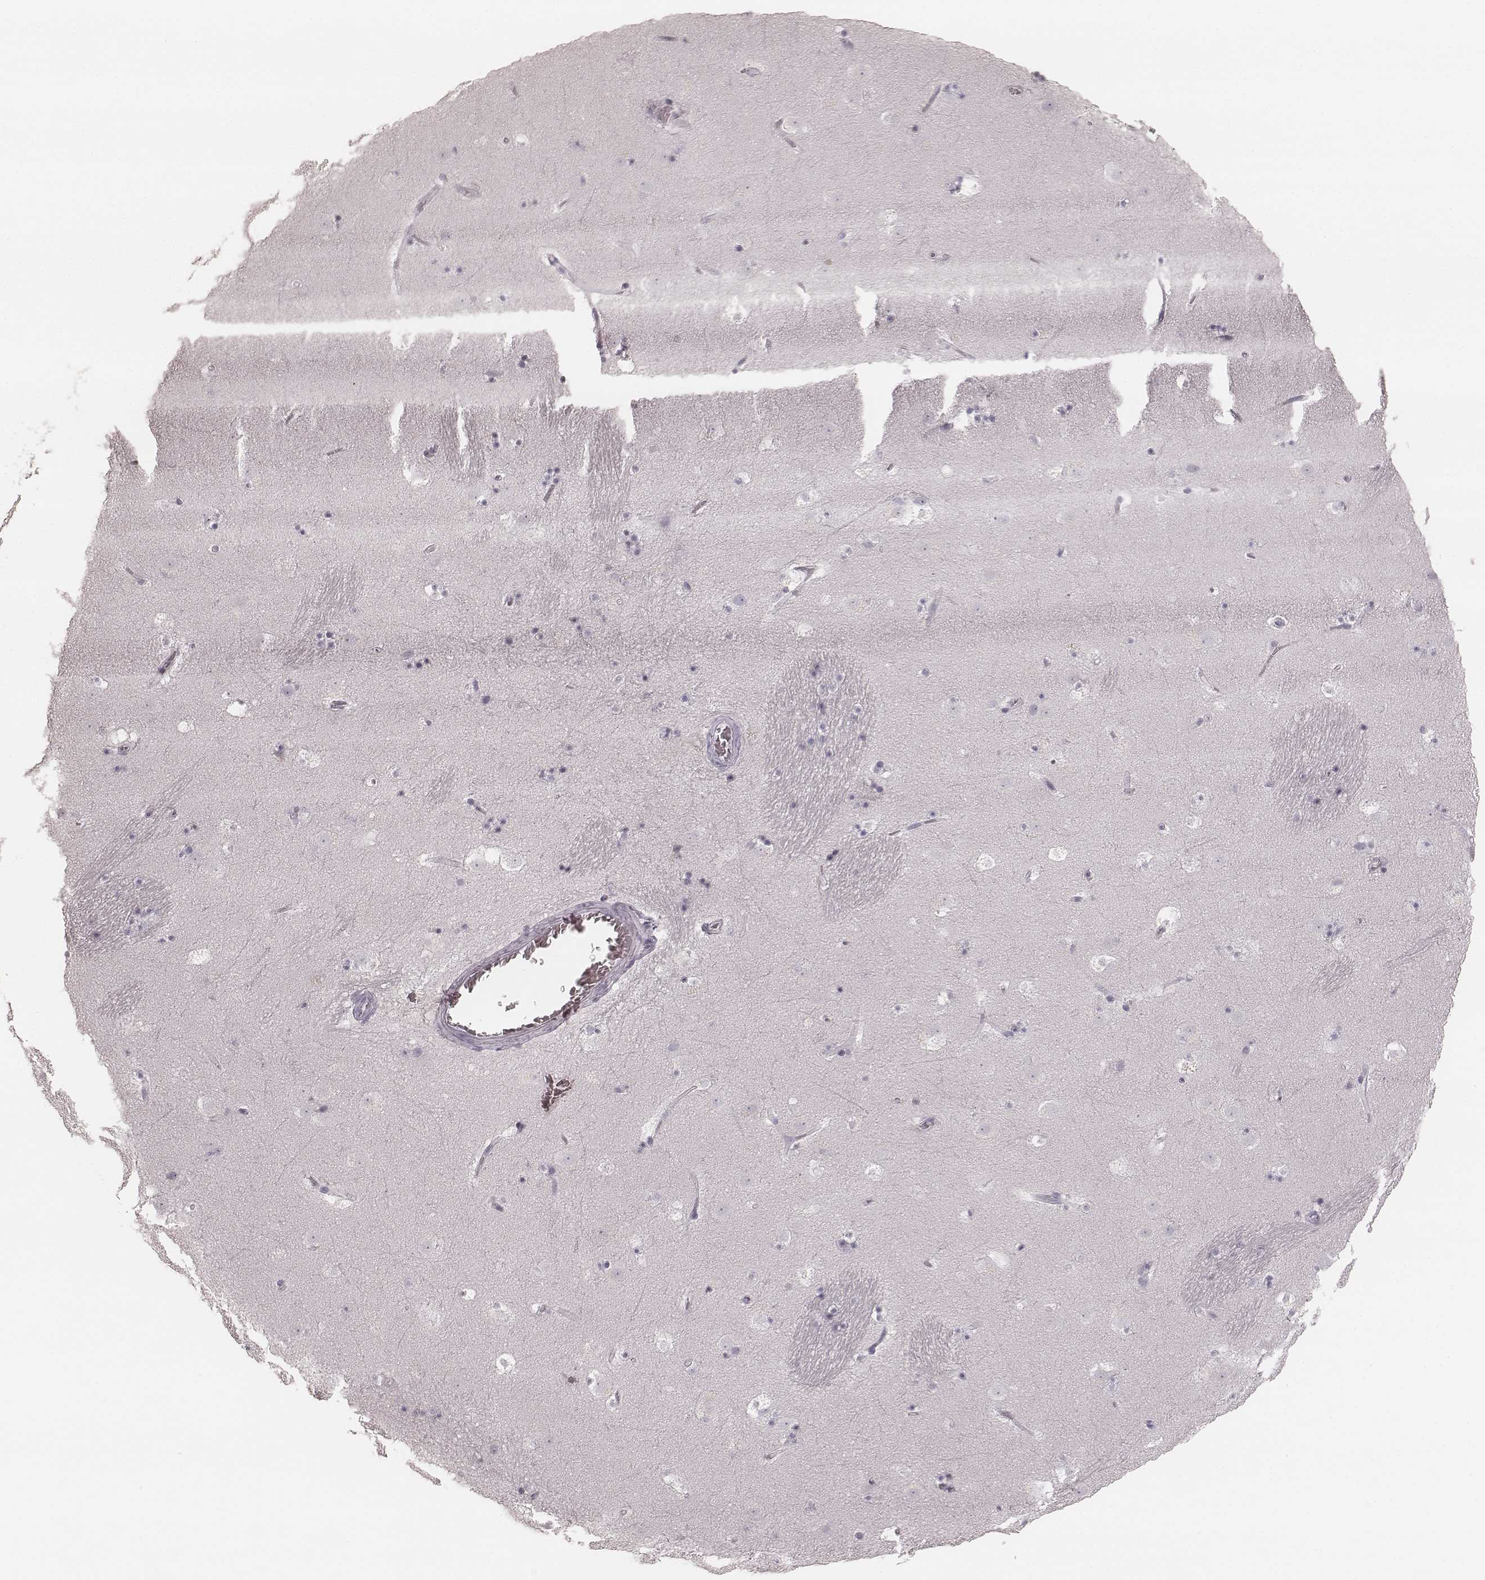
{"staining": {"intensity": "negative", "quantity": "none", "location": "none"}, "tissue": "caudate", "cell_type": "Glial cells", "image_type": "normal", "snomed": [{"axis": "morphology", "description": "Normal tissue, NOS"}, {"axis": "topography", "description": "Lateral ventricle wall"}], "caption": "Protein analysis of normal caudate shows no significant staining in glial cells.", "gene": "SMIM24", "patient": {"sex": "male", "age": 37}}